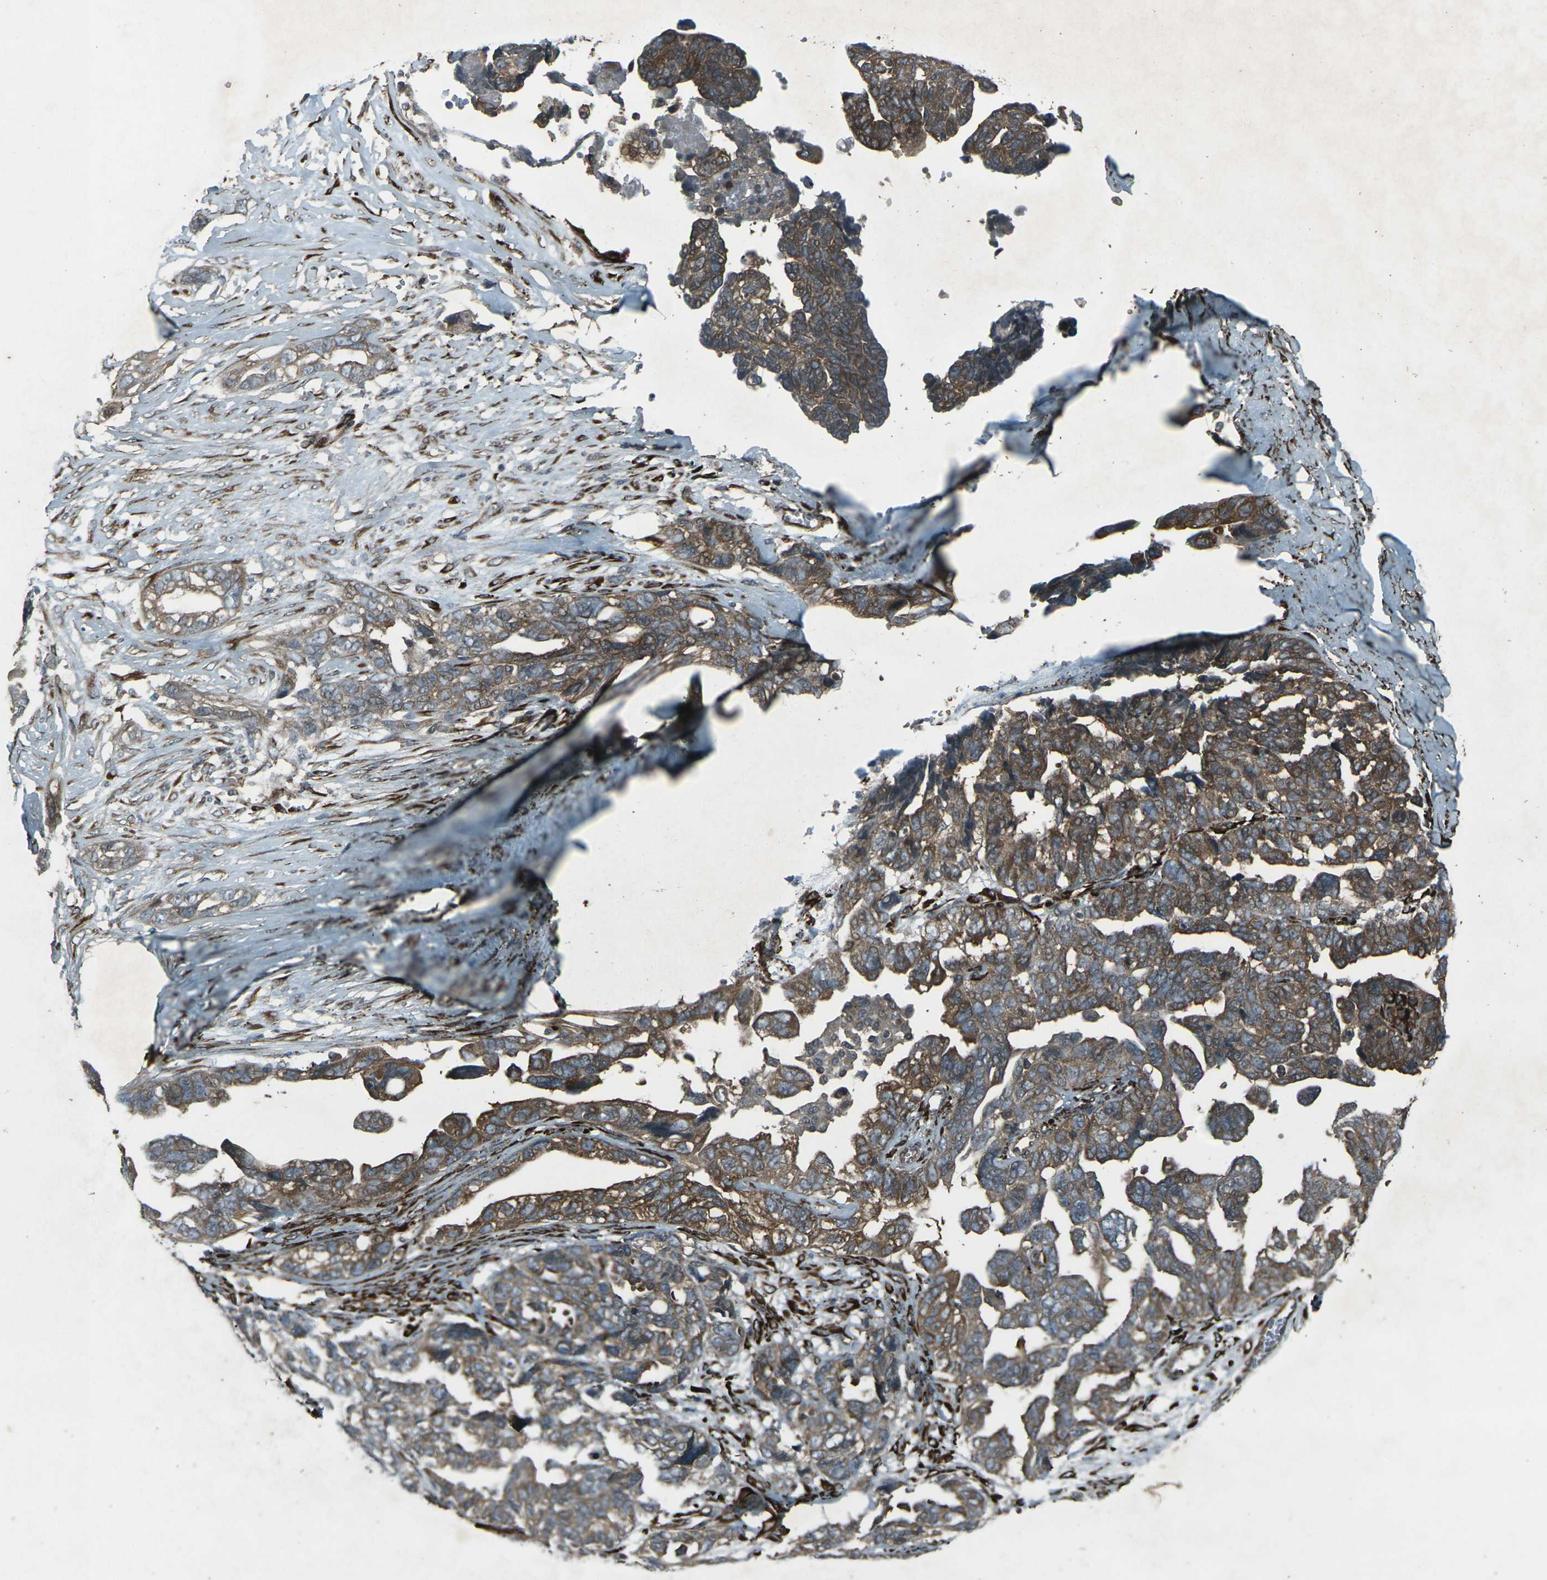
{"staining": {"intensity": "moderate", "quantity": ">75%", "location": "cytoplasmic/membranous"}, "tissue": "ovarian cancer", "cell_type": "Tumor cells", "image_type": "cancer", "snomed": [{"axis": "morphology", "description": "Cystadenocarcinoma, serous, NOS"}, {"axis": "topography", "description": "Ovary"}], "caption": "Tumor cells show medium levels of moderate cytoplasmic/membranous positivity in approximately >75% of cells in ovarian serous cystadenocarcinoma.", "gene": "LSMEM1", "patient": {"sex": "female", "age": 79}}